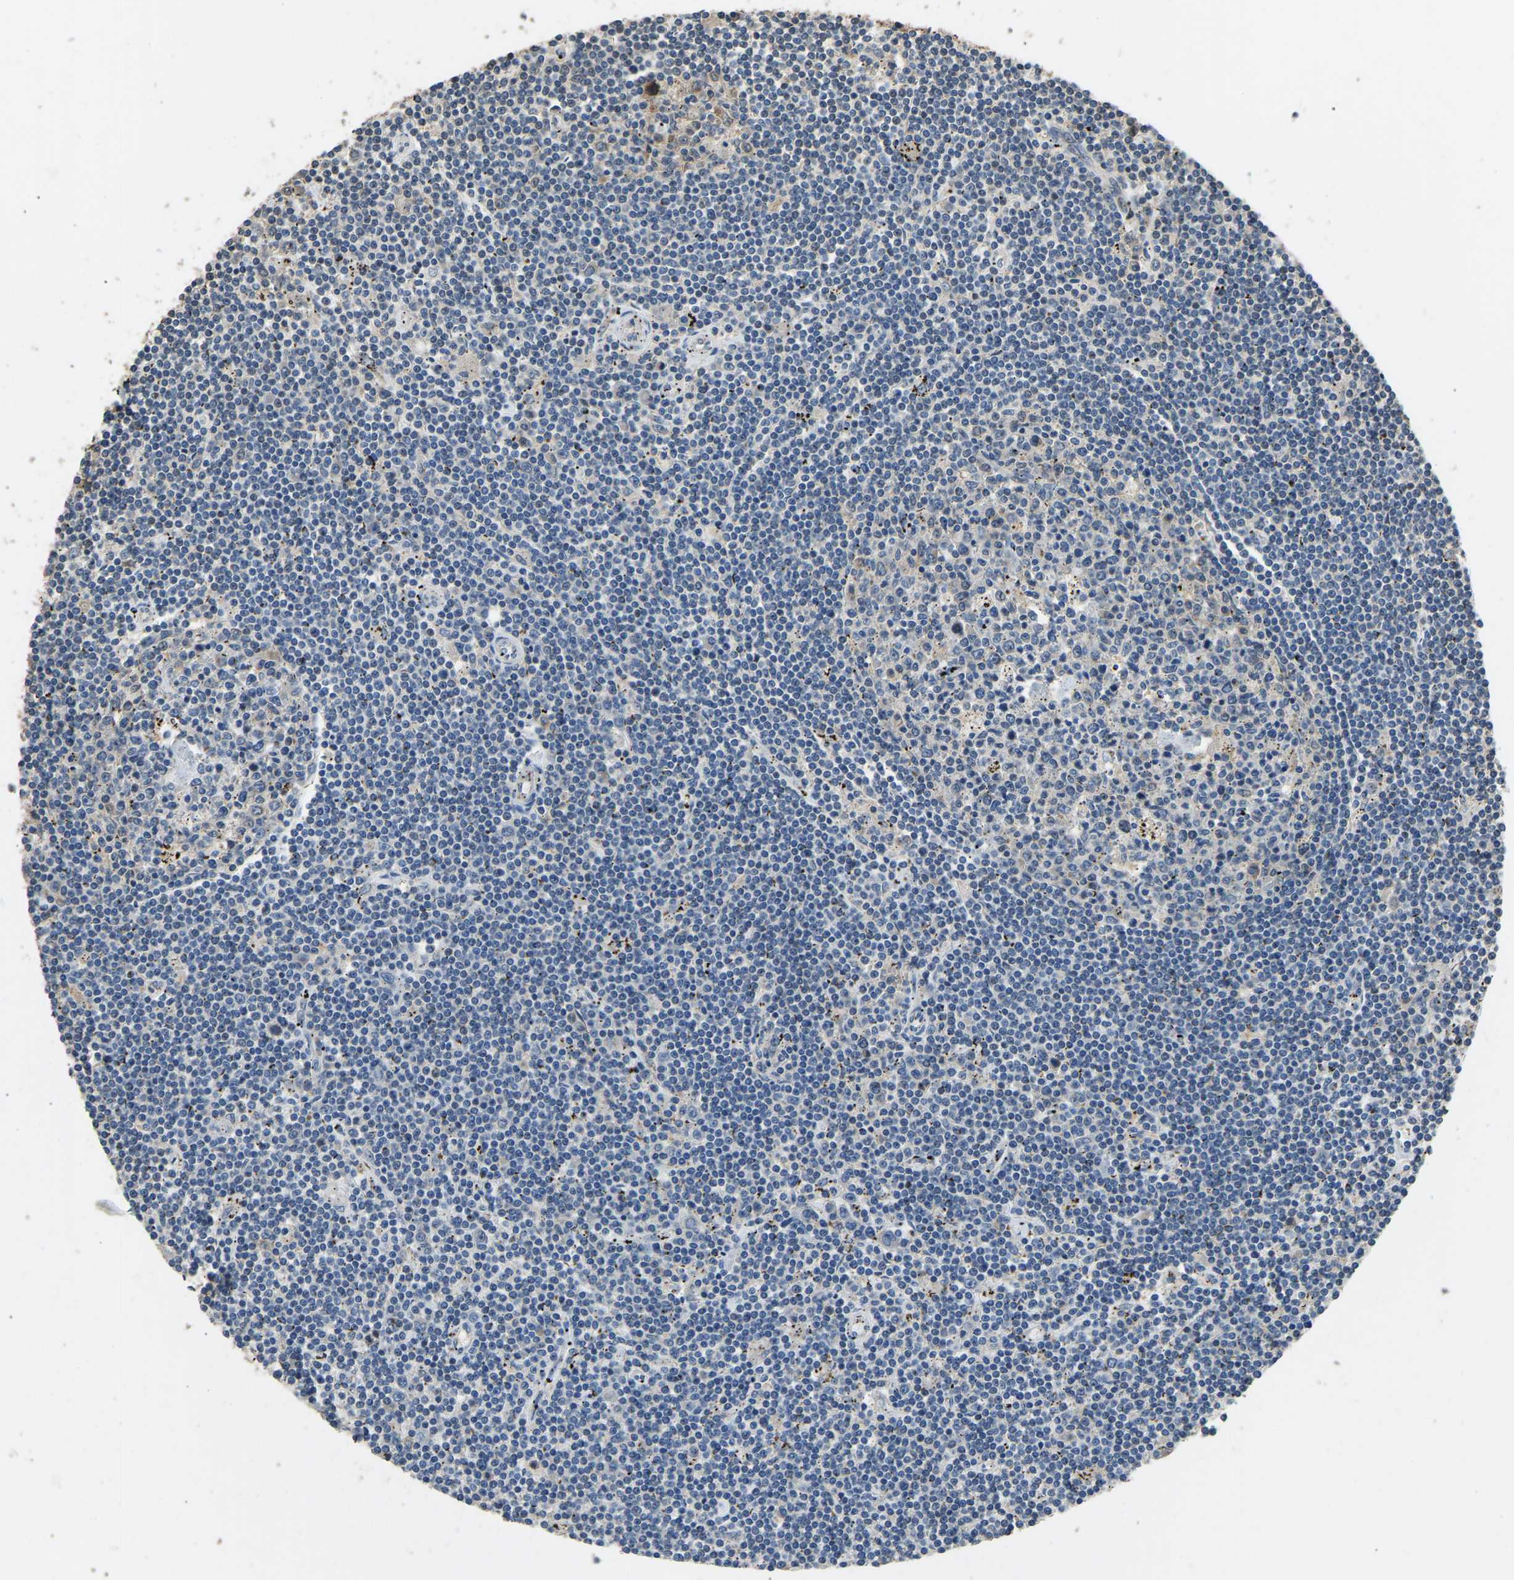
{"staining": {"intensity": "negative", "quantity": "none", "location": "none"}, "tissue": "lymphoma", "cell_type": "Tumor cells", "image_type": "cancer", "snomed": [{"axis": "morphology", "description": "Malignant lymphoma, non-Hodgkin's type, Low grade"}, {"axis": "topography", "description": "Spleen"}], "caption": "An IHC micrograph of lymphoma is shown. There is no staining in tumor cells of lymphoma. The staining is performed using DAB (3,3'-diaminobenzidine) brown chromogen with nuclei counter-stained in using hematoxylin.", "gene": "TUFM", "patient": {"sex": "male", "age": 76}}